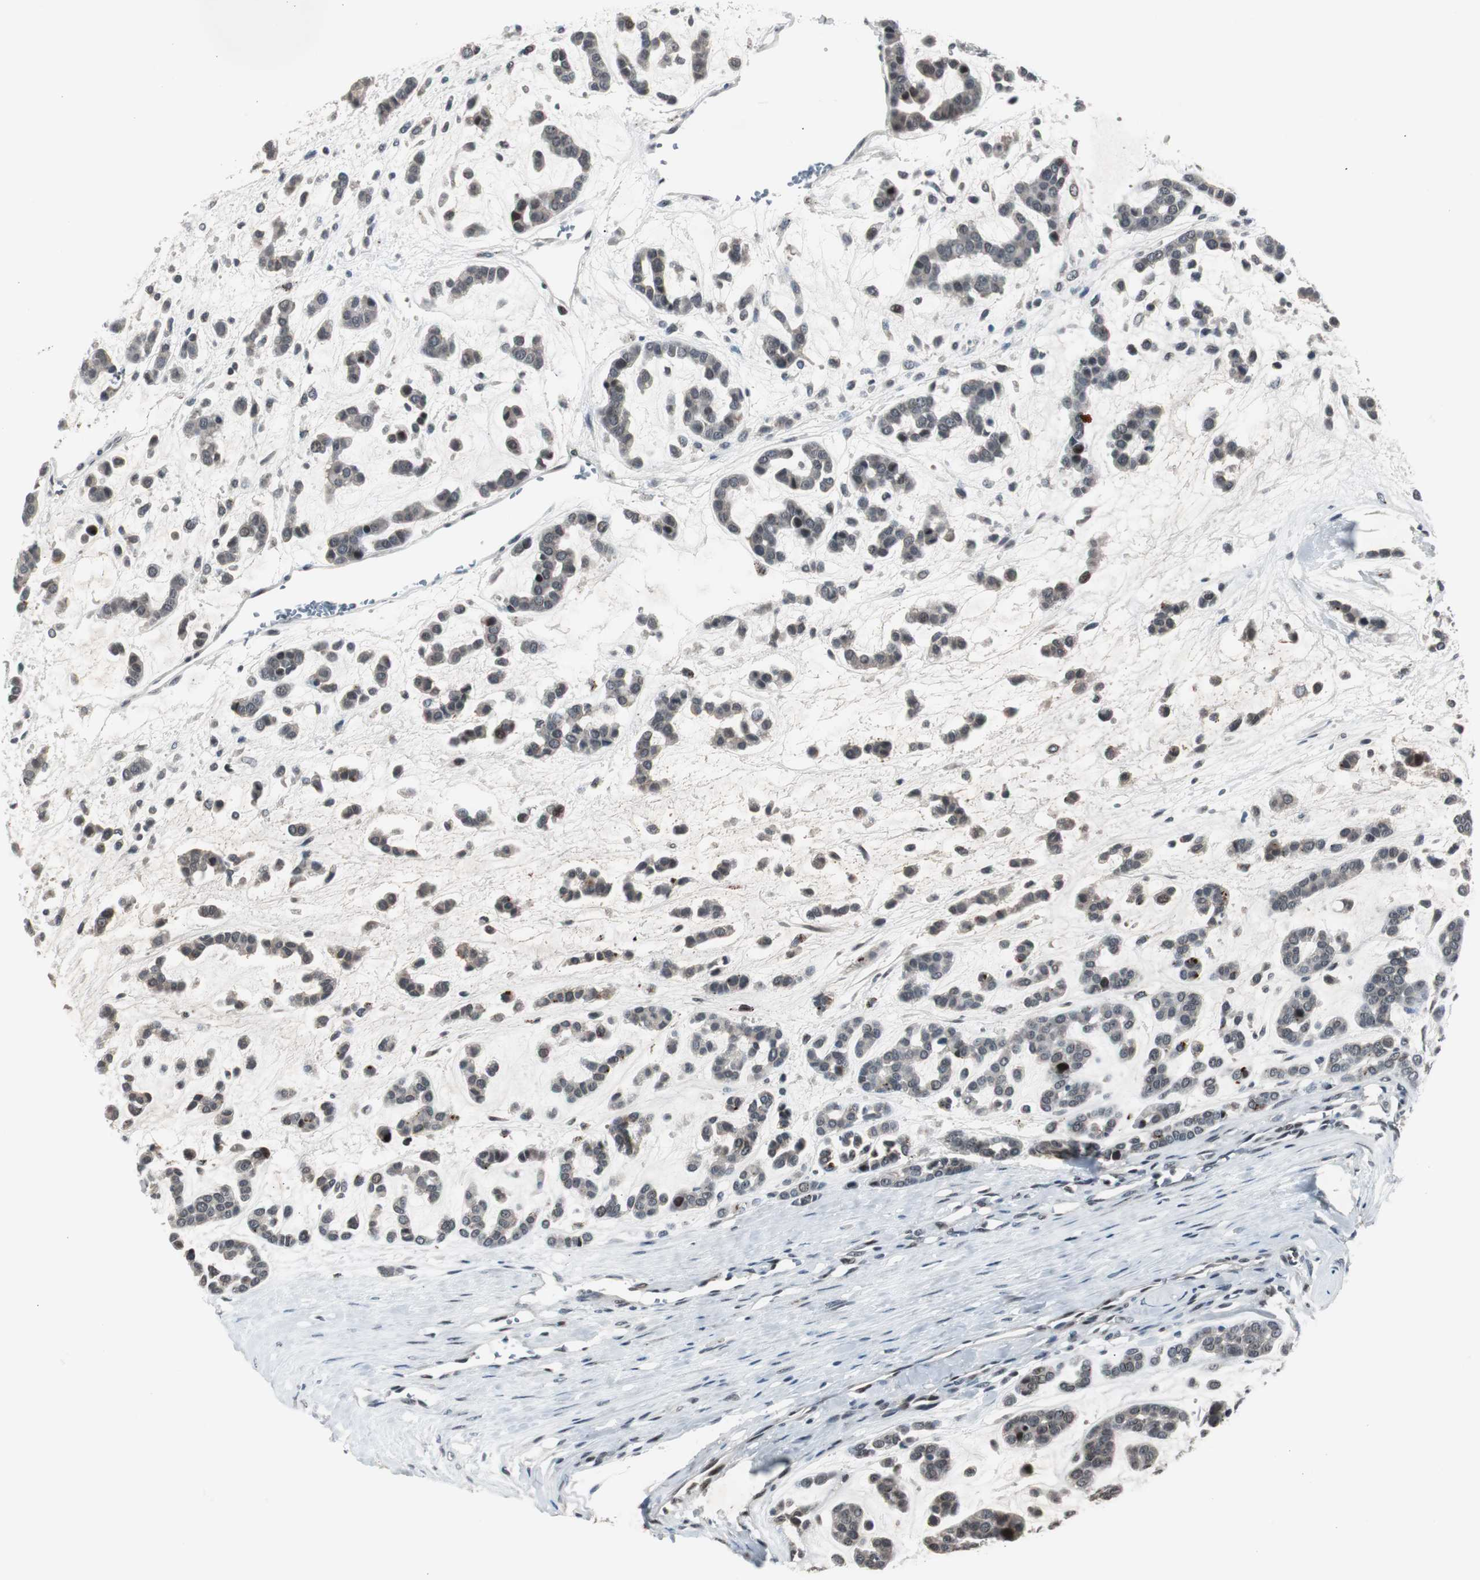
{"staining": {"intensity": "weak", "quantity": "<25%", "location": "cytoplasmic/membranous"}, "tissue": "head and neck cancer", "cell_type": "Tumor cells", "image_type": "cancer", "snomed": [{"axis": "morphology", "description": "Adenocarcinoma, NOS"}, {"axis": "morphology", "description": "Adenoma, NOS"}, {"axis": "topography", "description": "Head-Neck"}], "caption": "Human head and neck adenoma stained for a protein using immunohistochemistry (IHC) exhibits no staining in tumor cells.", "gene": "BOLA1", "patient": {"sex": "female", "age": 55}}